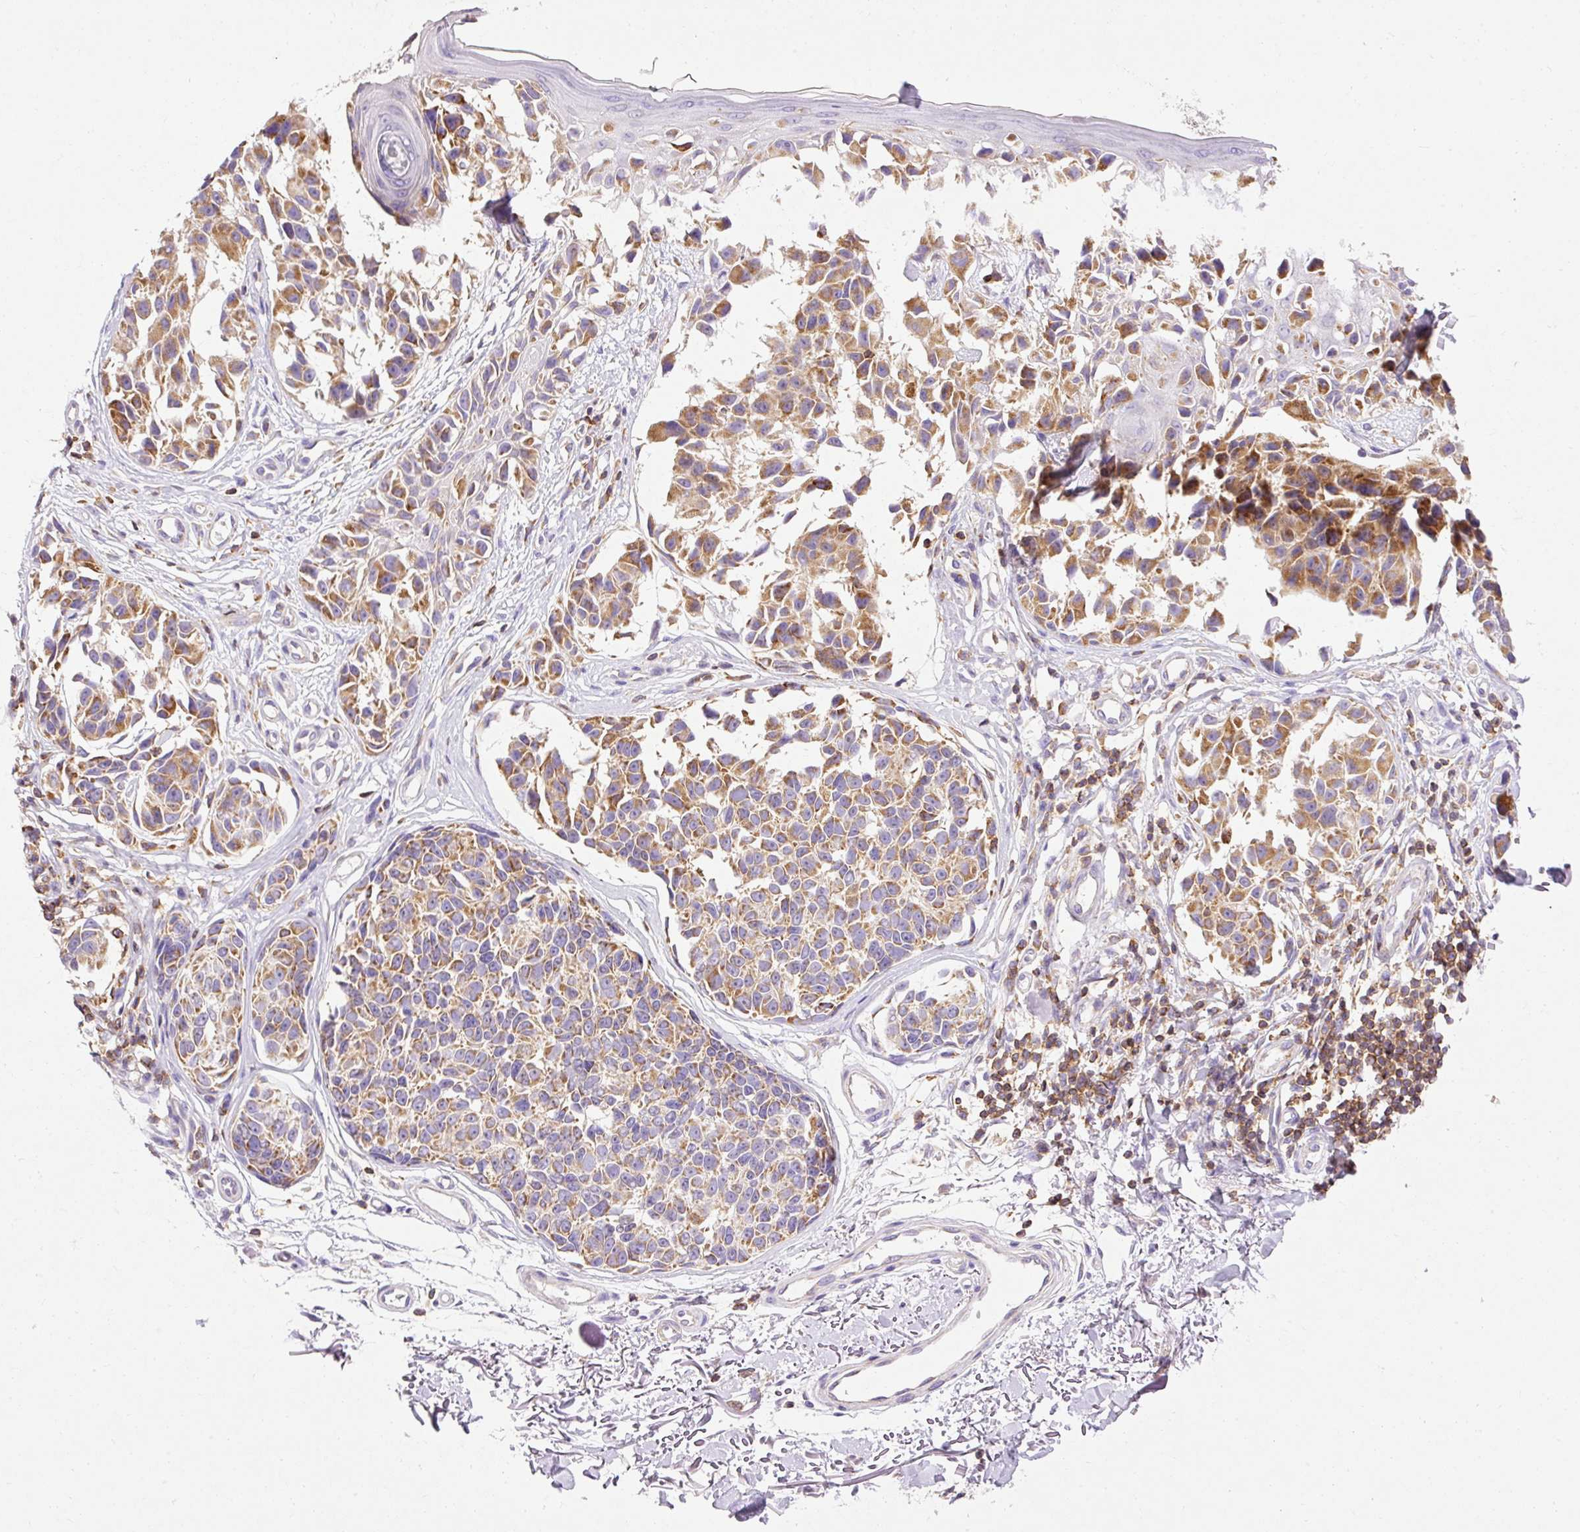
{"staining": {"intensity": "moderate", "quantity": ">75%", "location": "cytoplasmic/membranous"}, "tissue": "melanoma", "cell_type": "Tumor cells", "image_type": "cancer", "snomed": [{"axis": "morphology", "description": "Malignant melanoma, NOS"}, {"axis": "topography", "description": "Skin"}], "caption": "About >75% of tumor cells in human malignant melanoma show moderate cytoplasmic/membranous protein staining as visualized by brown immunohistochemical staining.", "gene": "IMMT", "patient": {"sex": "male", "age": 73}}